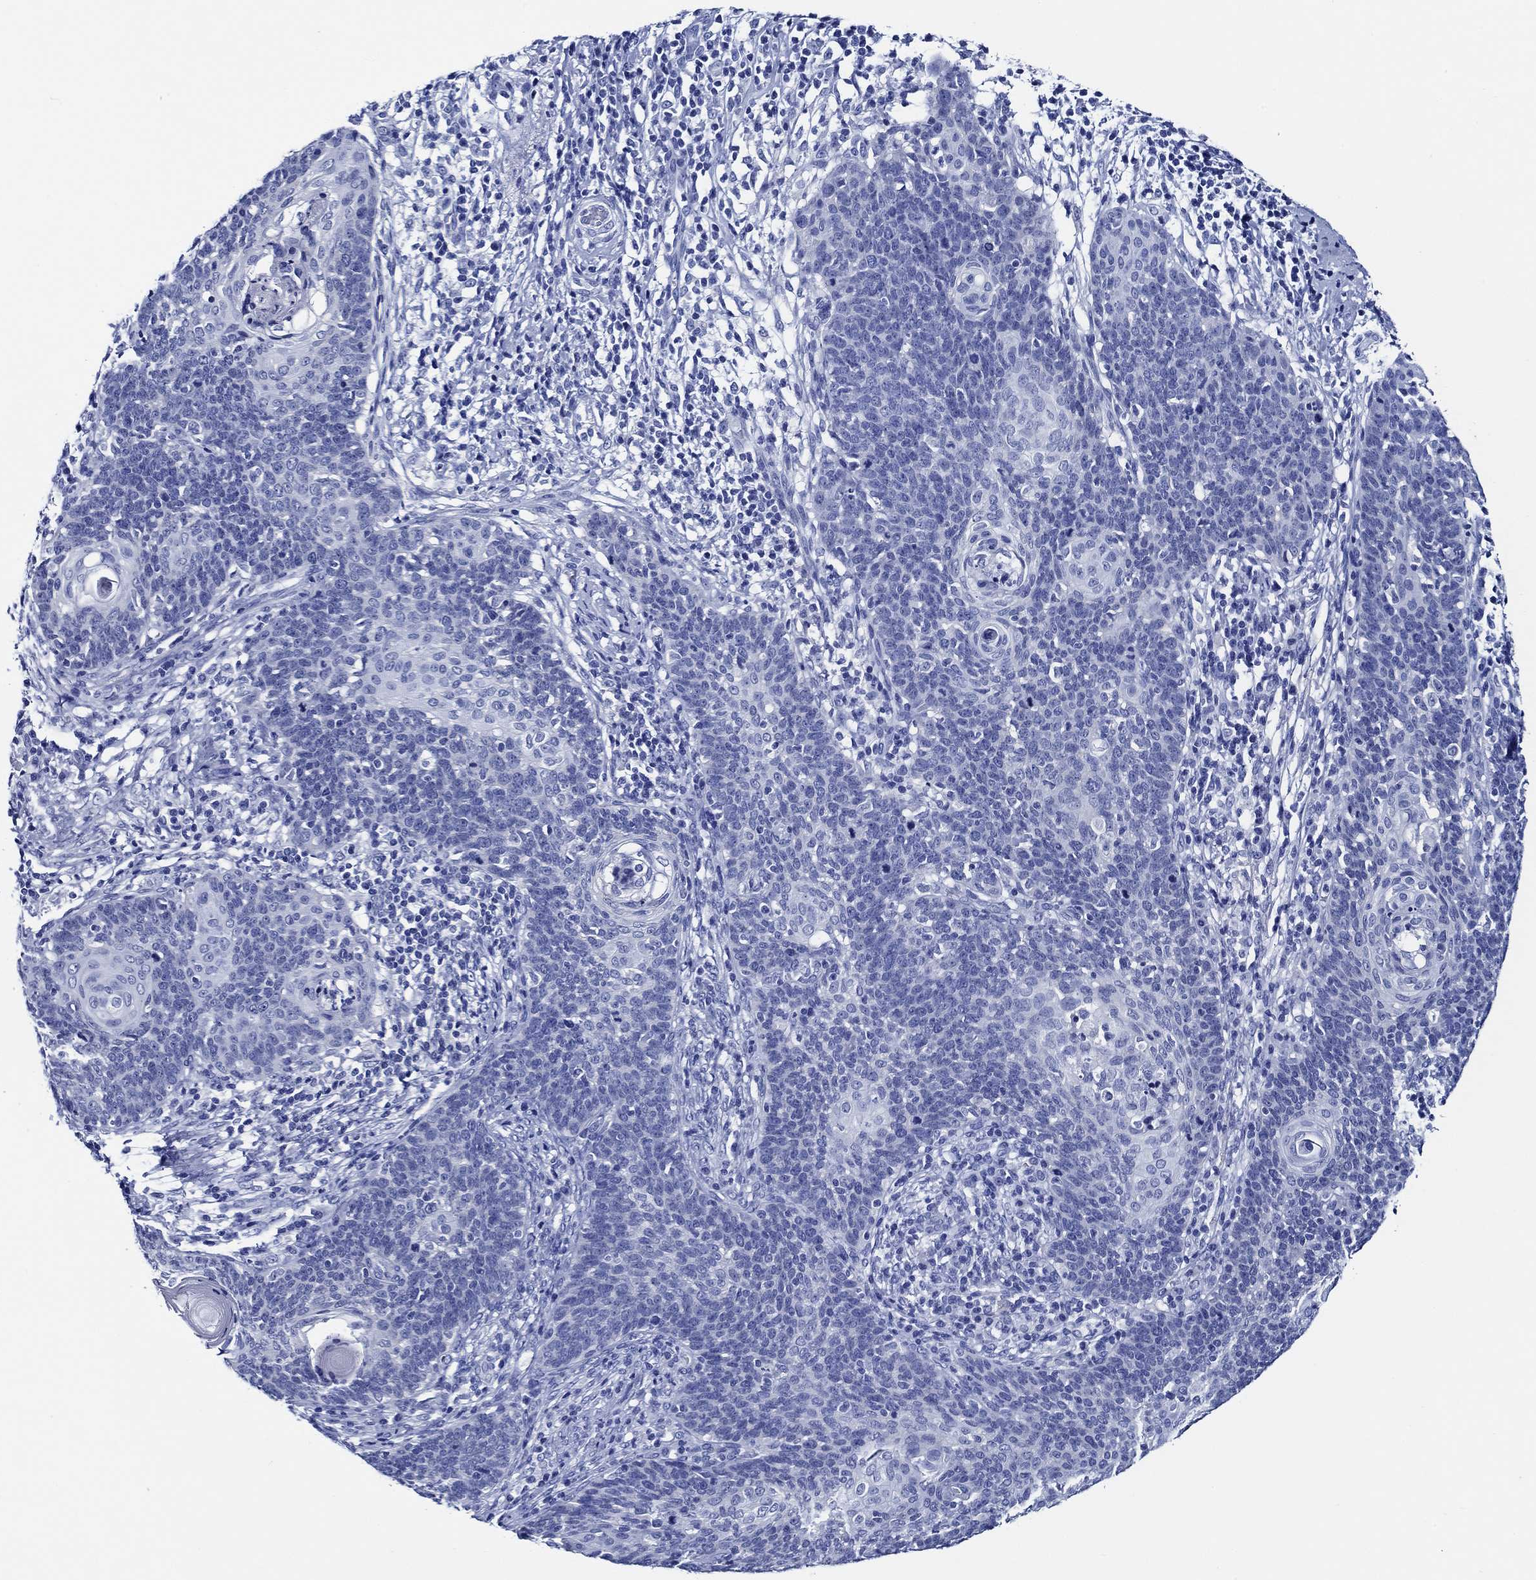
{"staining": {"intensity": "negative", "quantity": "none", "location": "none"}, "tissue": "cervical cancer", "cell_type": "Tumor cells", "image_type": "cancer", "snomed": [{"axis": "morphology", "description": "Squamous cell carcinoma, NOS"}, {"axis": "topography", "description": "Cervix"}], "caption": "IHC photomicrograph of neoplastic tissue: human squamous cell carcinoma (cervical) stained with DAB (3,3'-diaminobenzidine) reveals no significant protein staining in tumor cells.", "gene": "WDR62", "patient": {"sex": "female", "age": 39}}